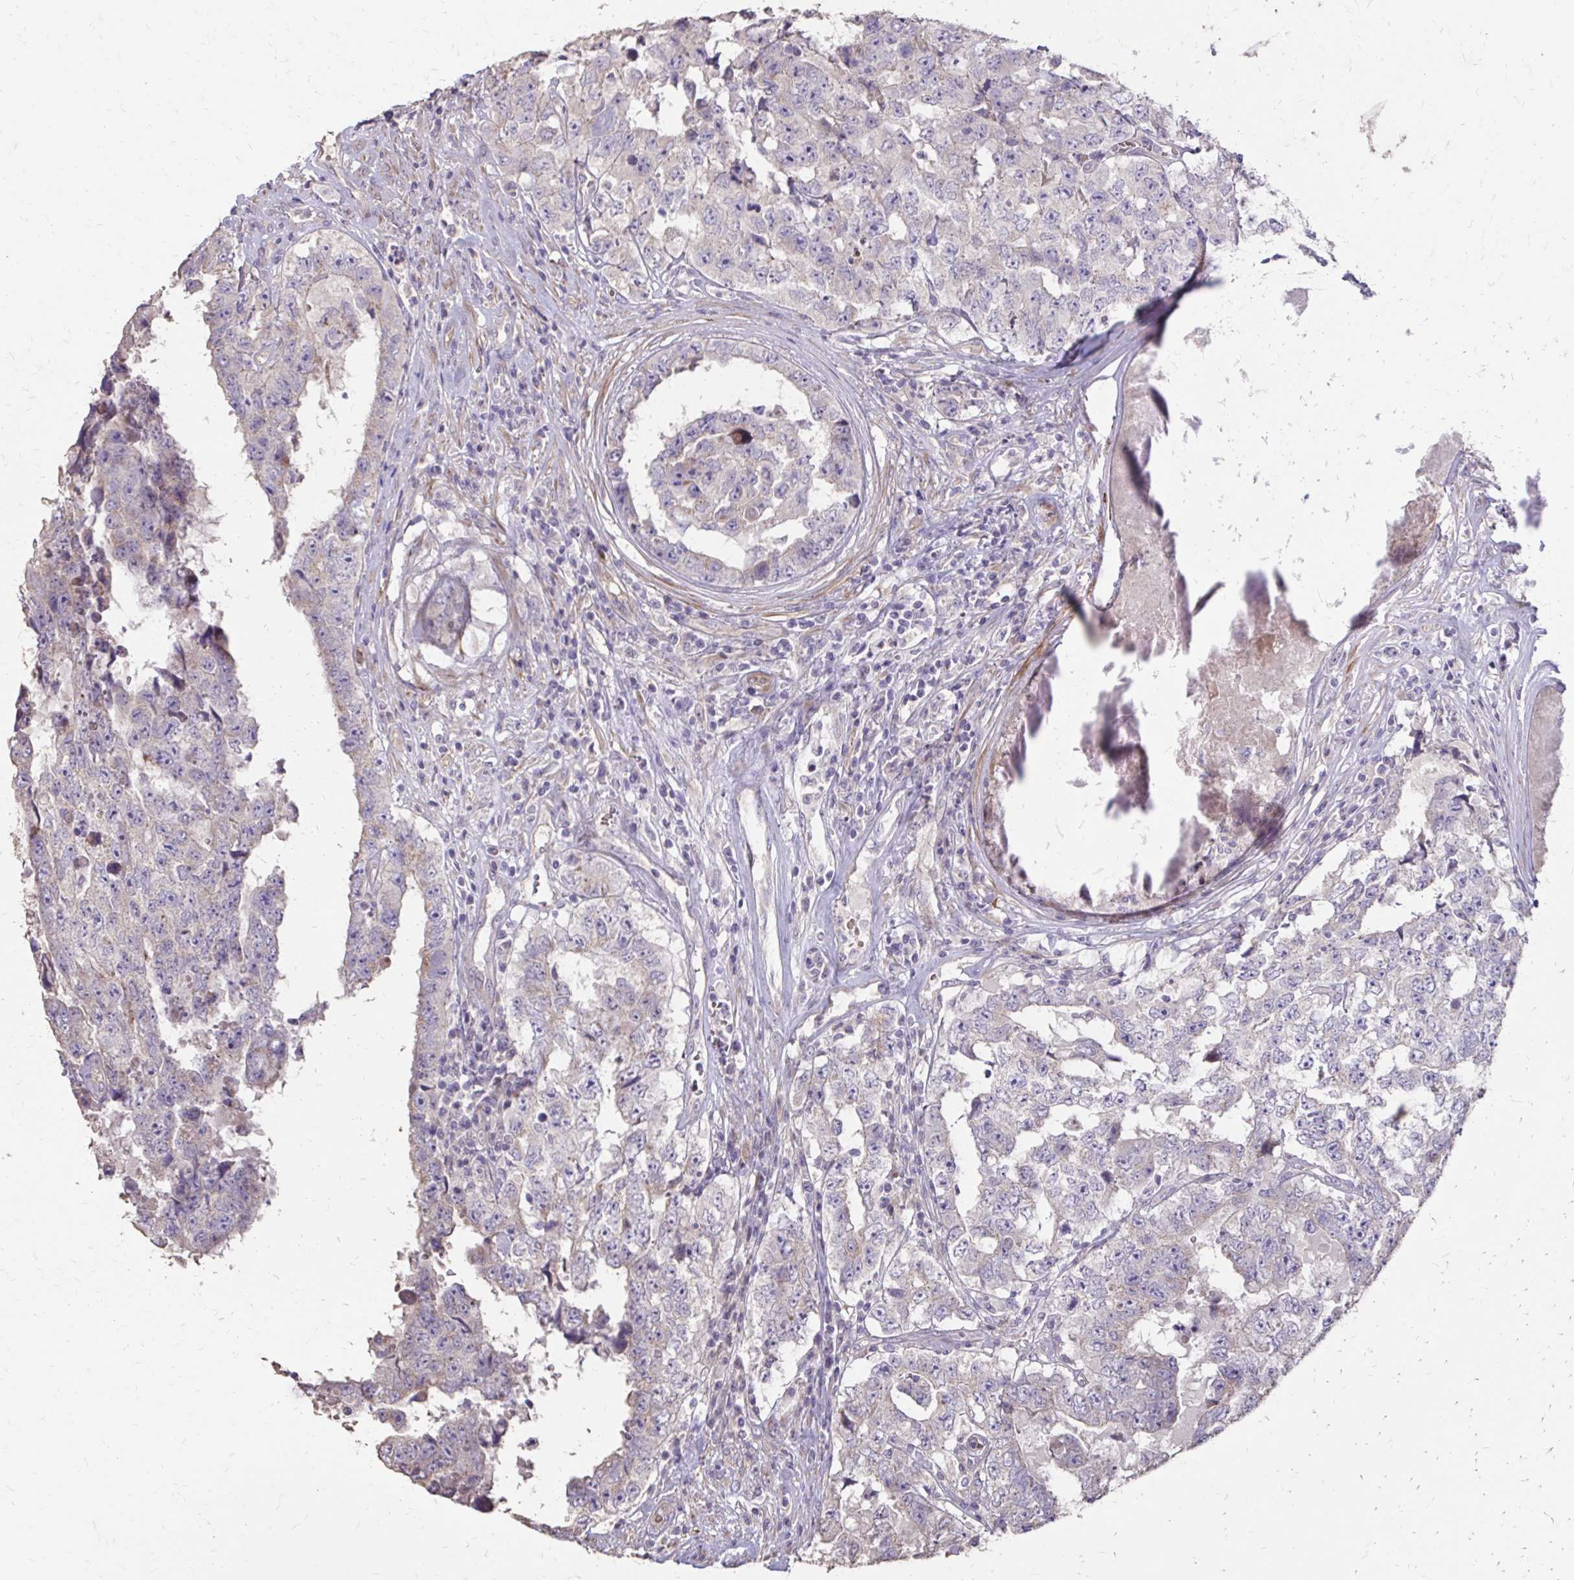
{"staining": {"intensity": "negative", "quantity": "none", "location": "none"}, "tissue": "testis cancer", "cell_type": "Tumor cells", "image_type": "cancer", "snomed": [{"axis": "morphology", "description": "Normal tissue, NOS"}, {"axis": "morphology", "description": "Carcinoma, Embryonal, NOS"}, {"axis": "topography", "description": "Testis"}, {"axis": "topography", "description": "Epididymis"}], "caption": "Immunohistochemistry micrograph of embryonal carcinoma (testis) stained for a protein (brown), which reveals no staining in tumor cells.", "gene": "MYORG", "patient": {"sex": "male", "age": 25}}